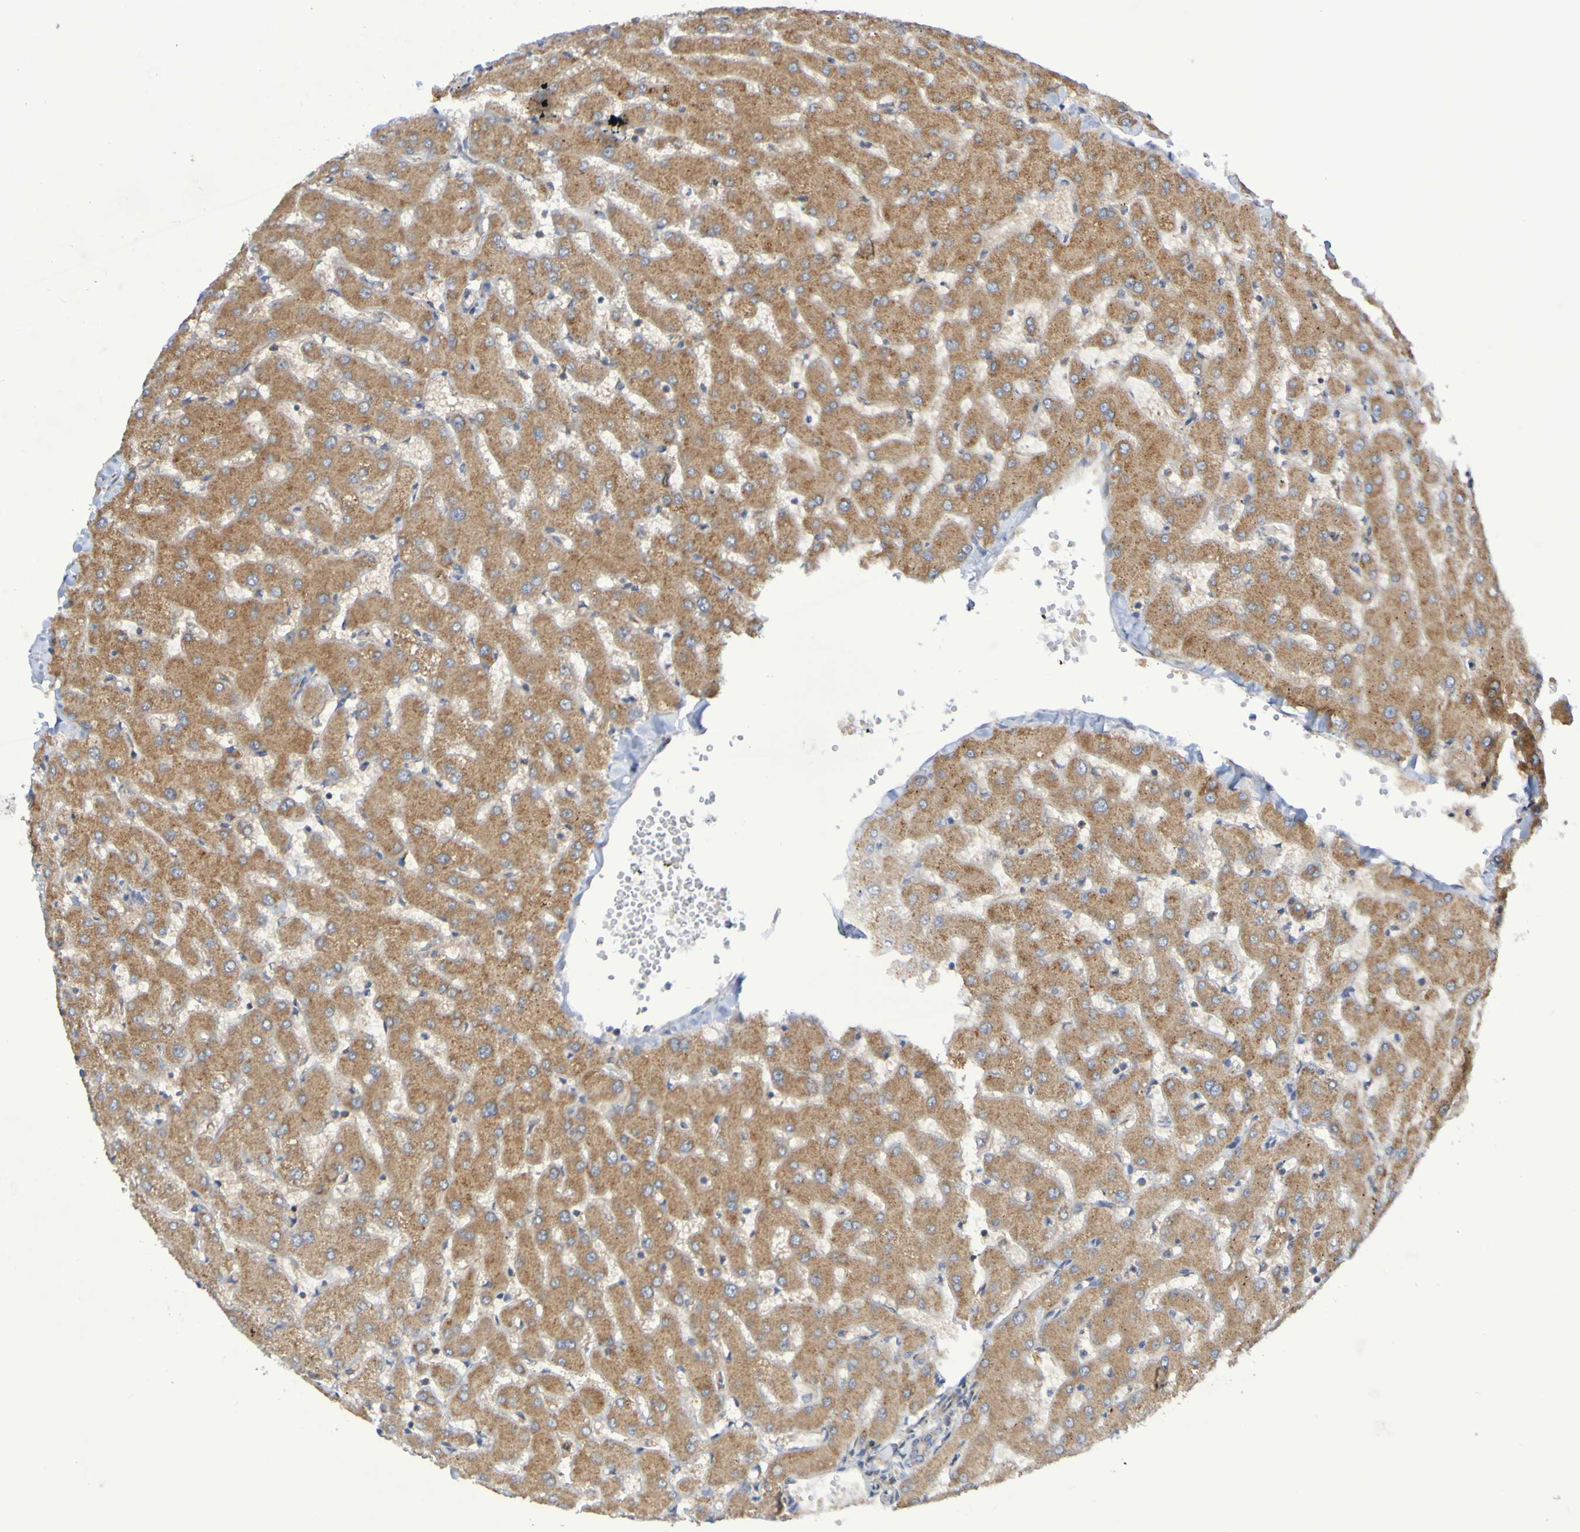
{"staining": {"intensity": "weak", "quantity": "<25%", "location": "cytoplasmic/membranous"}, "tissue": "liver", "cell_type": "Cholangiocytes", "image_type": "normal", "snomed": [{"axis": "morphology", "description": "Normal tissue, NOS"}, {"axis": "topography", "description": "Liver"}], "caption": "Immunohistochemistry (IHC) image of normal liver stained for a protein (brown), which reveals no staining in cholangiocytes.", "gene": "LMBRD2", "patient": {"sex": "female", "age": 63}}